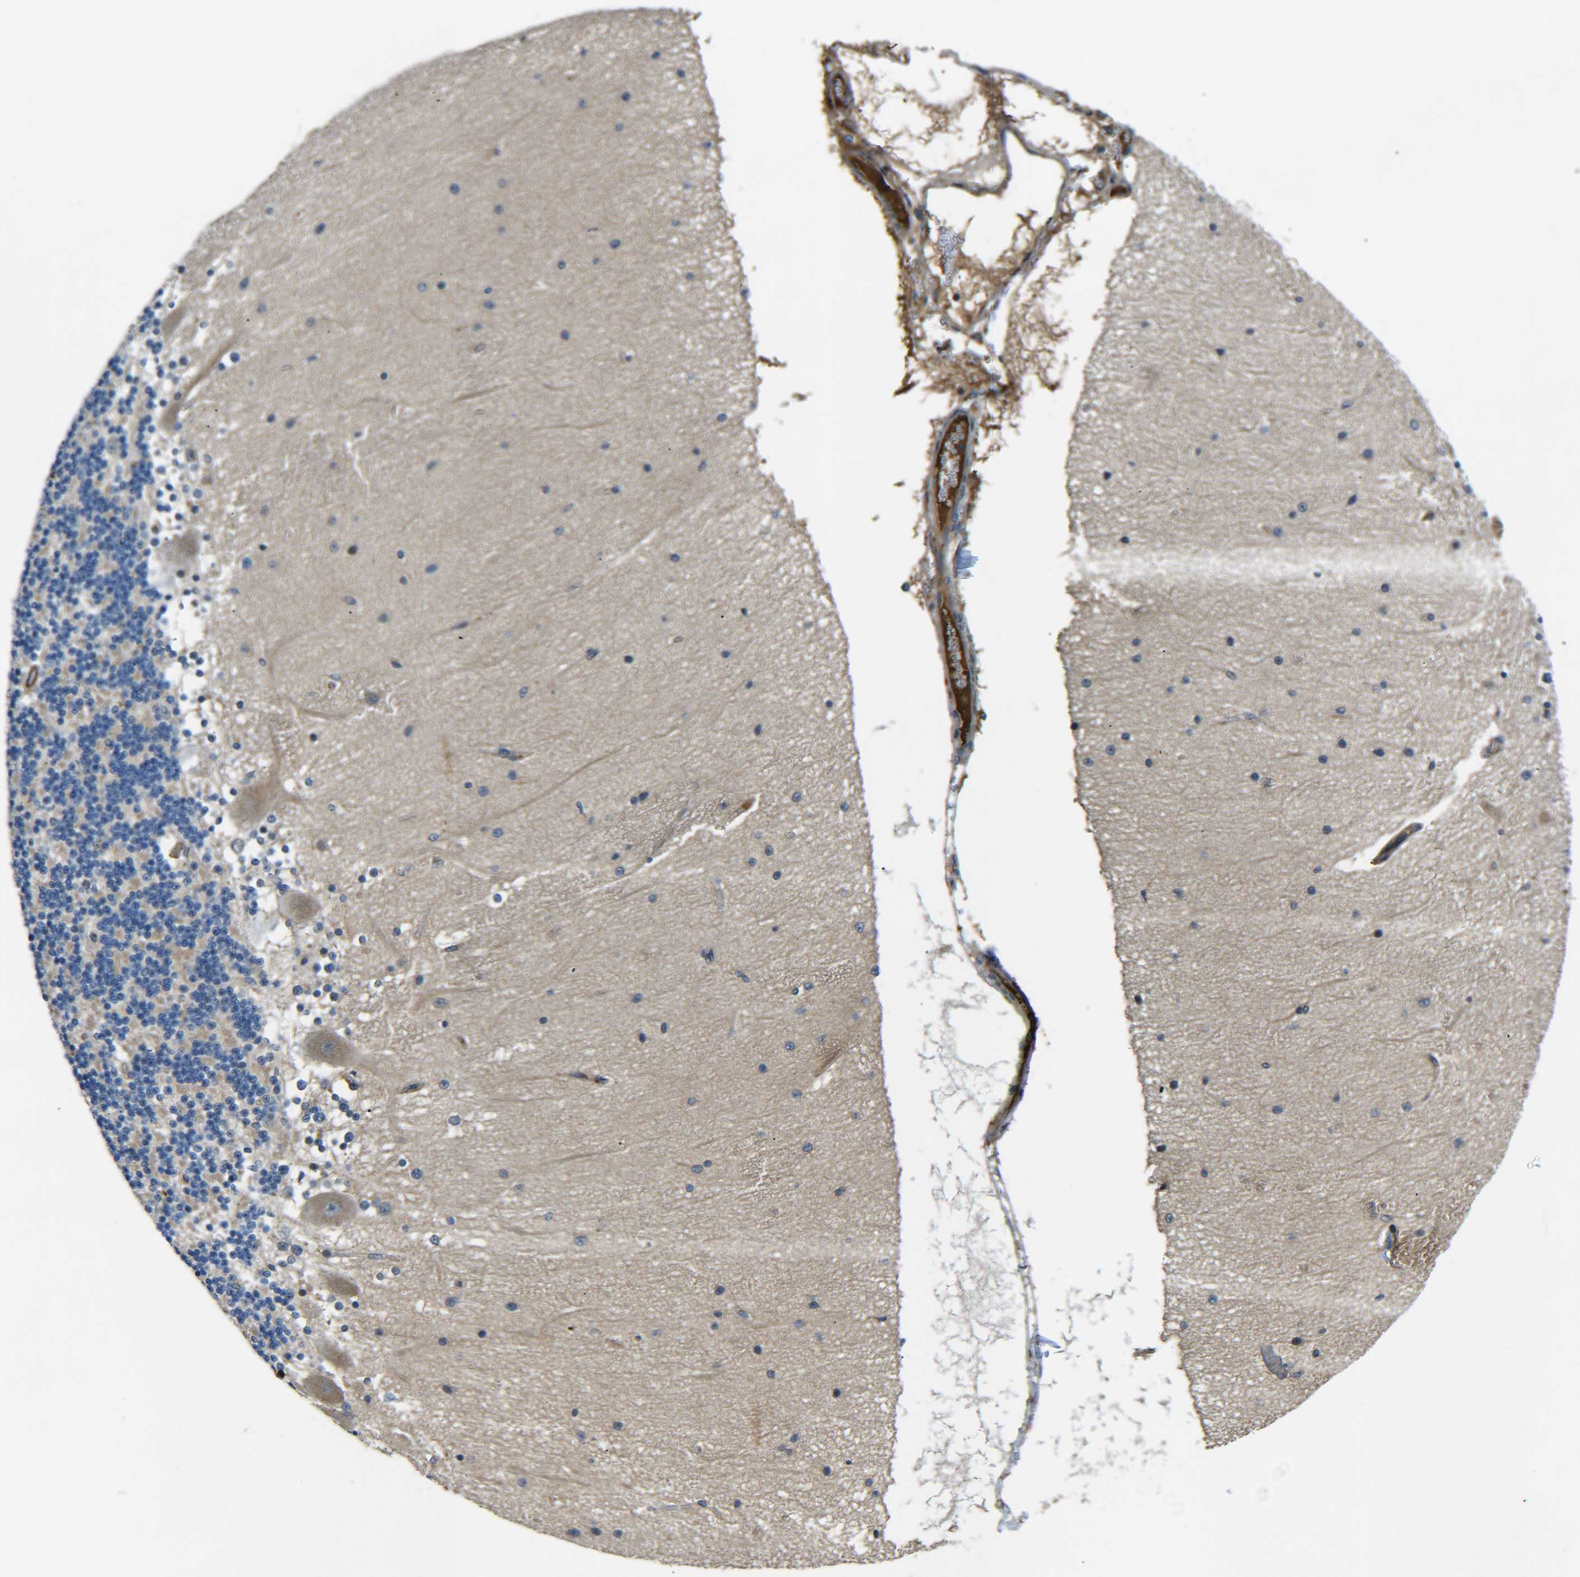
{"staining": {"intensity": "weak", "quantity": "25%-75%", "location": "cytoplasmic/membranous"}, "tissue": "cerebellum", "cell_type": "Cells in granular layer", "image_type": "normal", "snomed": [{"axis": "morphology", "description": "Normal tissue, NOS"}, {"axis": "topography", "description": "Cerebellum"}], "caption": "The photomicrograph reveals immunohistochemical staining of benign cerebellum. There is weak cytoplasmic/membranous staining is identified in approximately 25%-75% of cells in granular layer.", "gene": "RAB1B", "patient": {"sex": "female", "age": 54}}